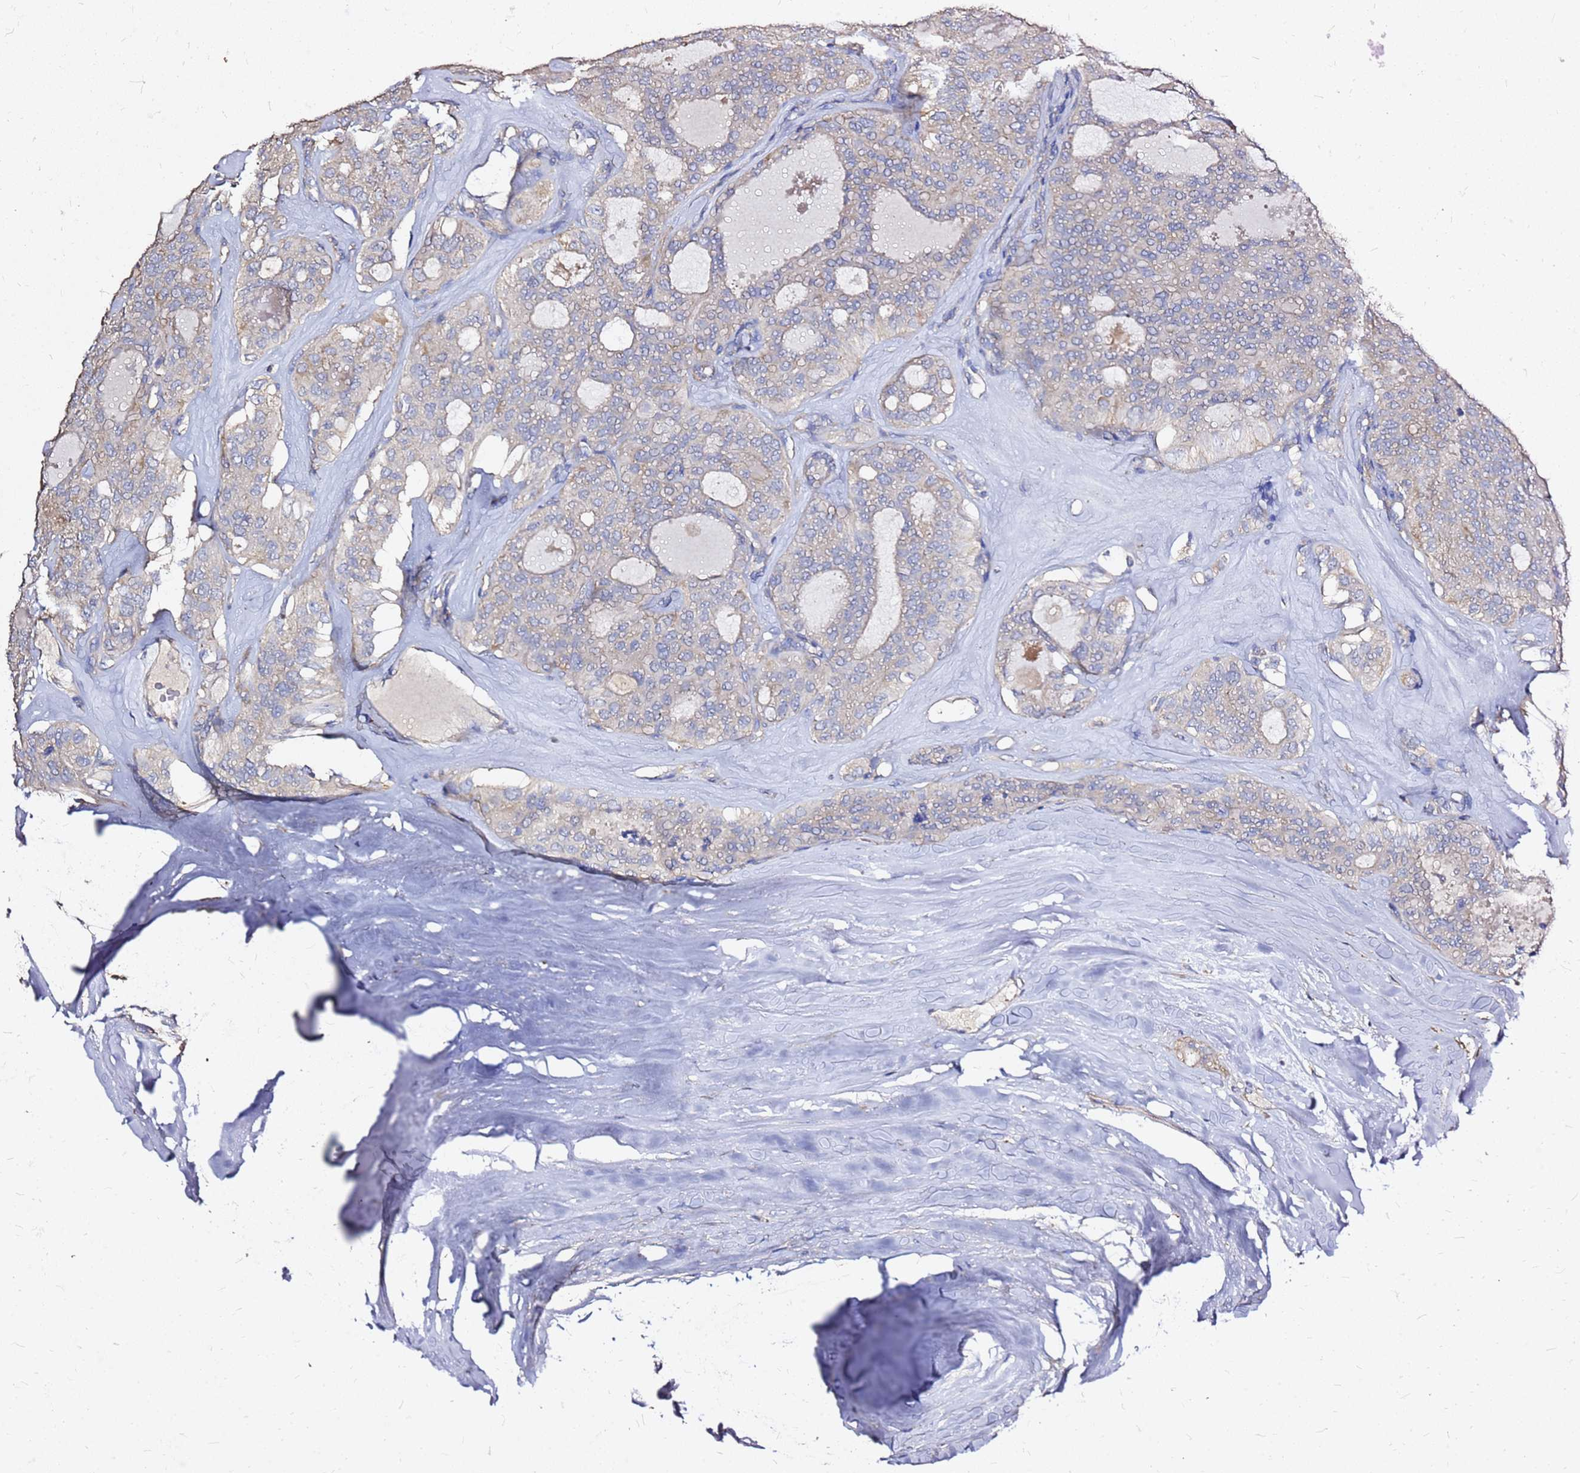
{"staining": {"intensity": "negative", "quantity": "none", "location": "none"}, "tissue": "thyroid cancer", "cell_type": "Tumor cells", "image_type": "cancer", "snomed": [{"axis": "morphology", "description": "Follicular adenoma carcinoma, NOS"}, {"axis": "topography", "description": "Thyroid gland"}], "caption": "Protein analysis of thyroid follicular adenoma carcinoma exhibits no significant expression in tumor cells. (Stains: DAB immunohistochemistry (IHC) with hematoxylin counter stain, Microscopy: brightfield microscopy at high magnification).", "gene": "EXD3", "patient": {"sex": "male", "age": 75}}